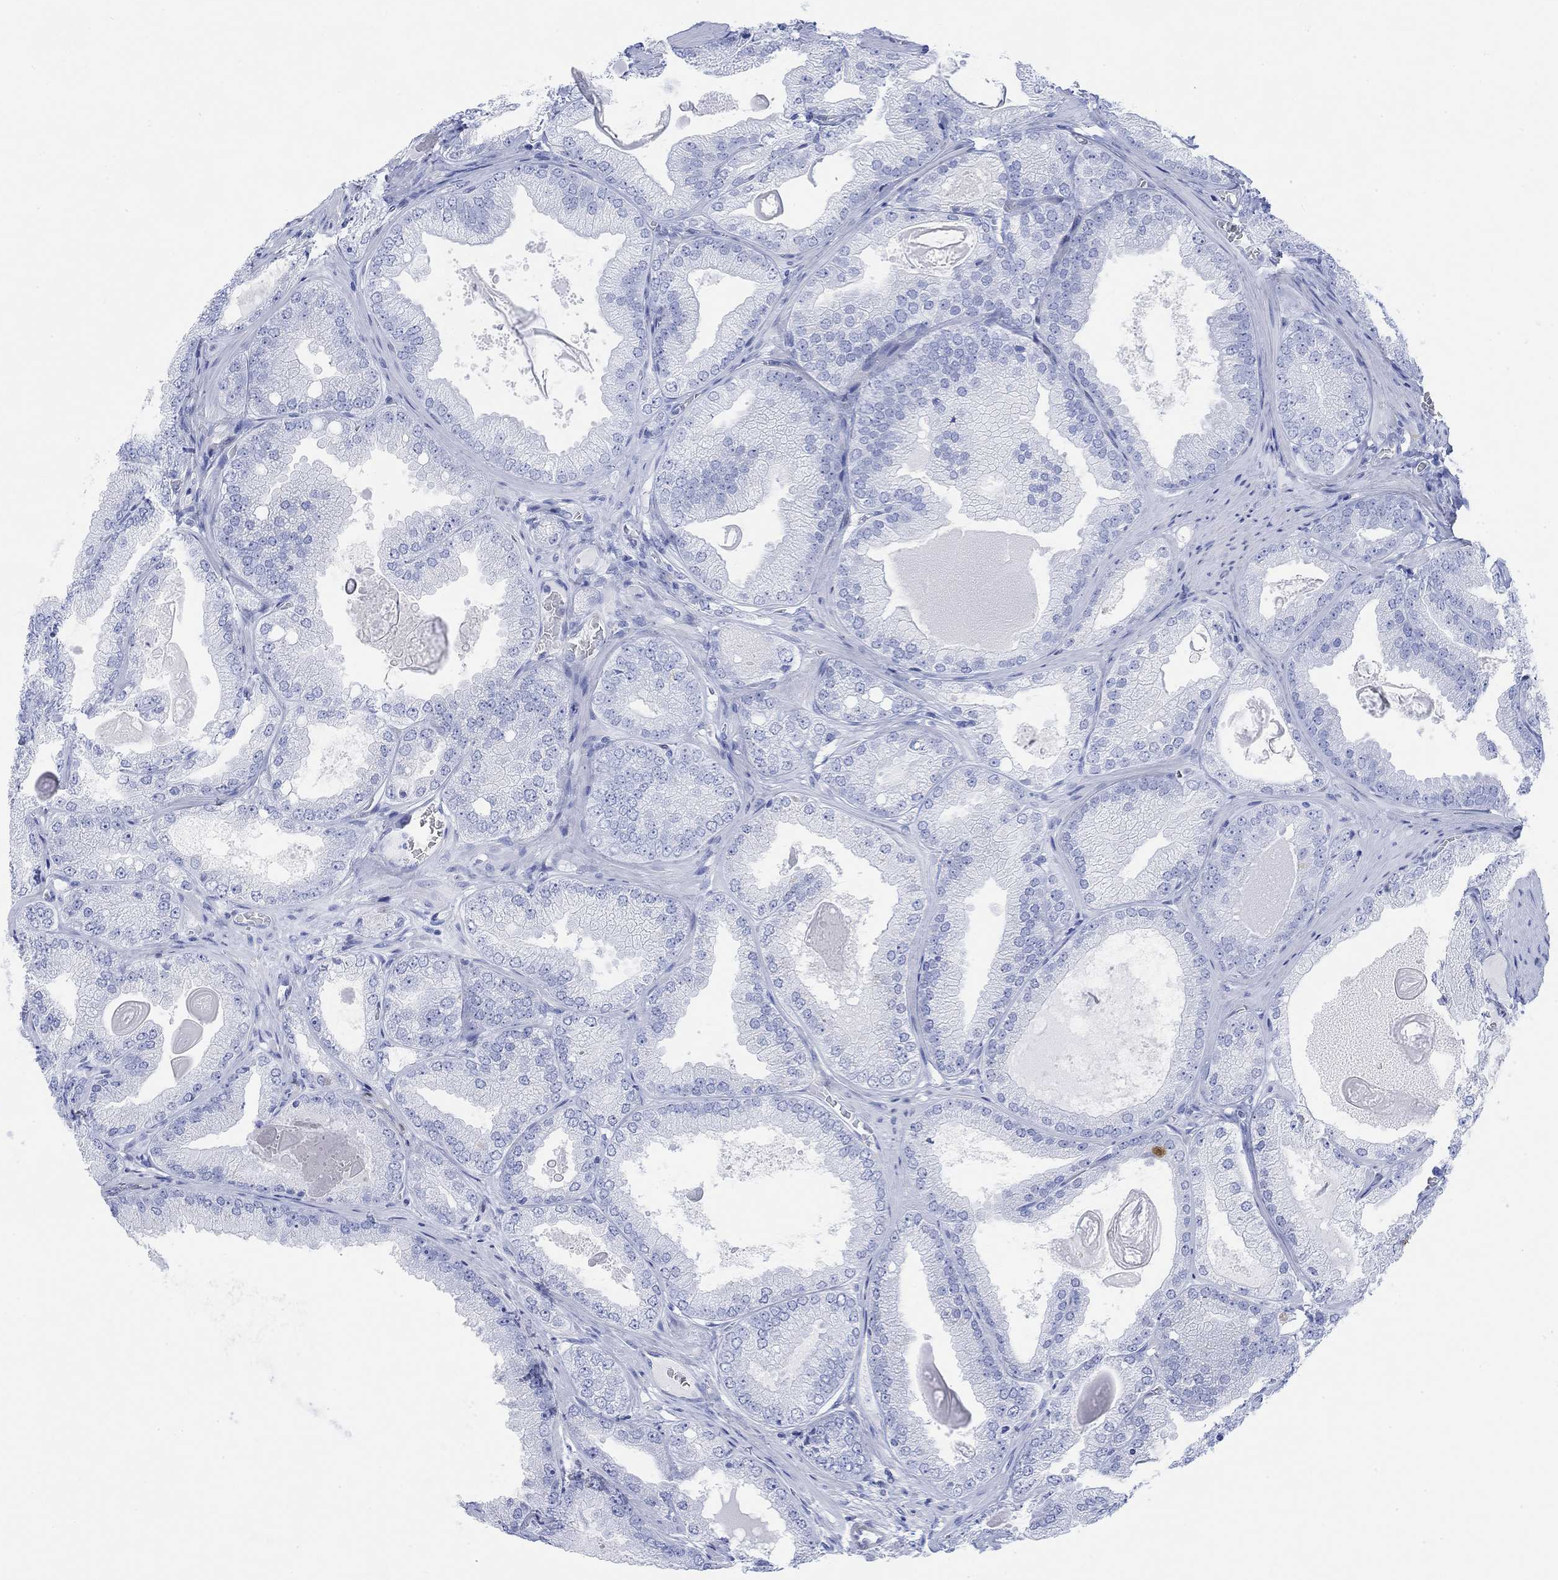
{"staining": {"intensity": "moderate", "quantity": "<25%", "location": "nuclear"}, "tissue": "prostate cancer", "cell_type": "Tumor cells", "image_type": "cancer", "snomed": [{"axis": "morphology", "description": "Adenocarcinoma, Low grade"}, {"axis": "topography", "description": "Prostate"}], "caption": "Protein staining displays moderate nuclear staining in approximately <25% of tumor cells in prostate cancer (low-grade adenocarcinoma). The staining is performed using DAB brown chromogen to label protein expression. The nuclei are counter-stained blue using hematoxylin.", "gene": "TPPP3", "patient": {"sex": "male", "age": 72}}